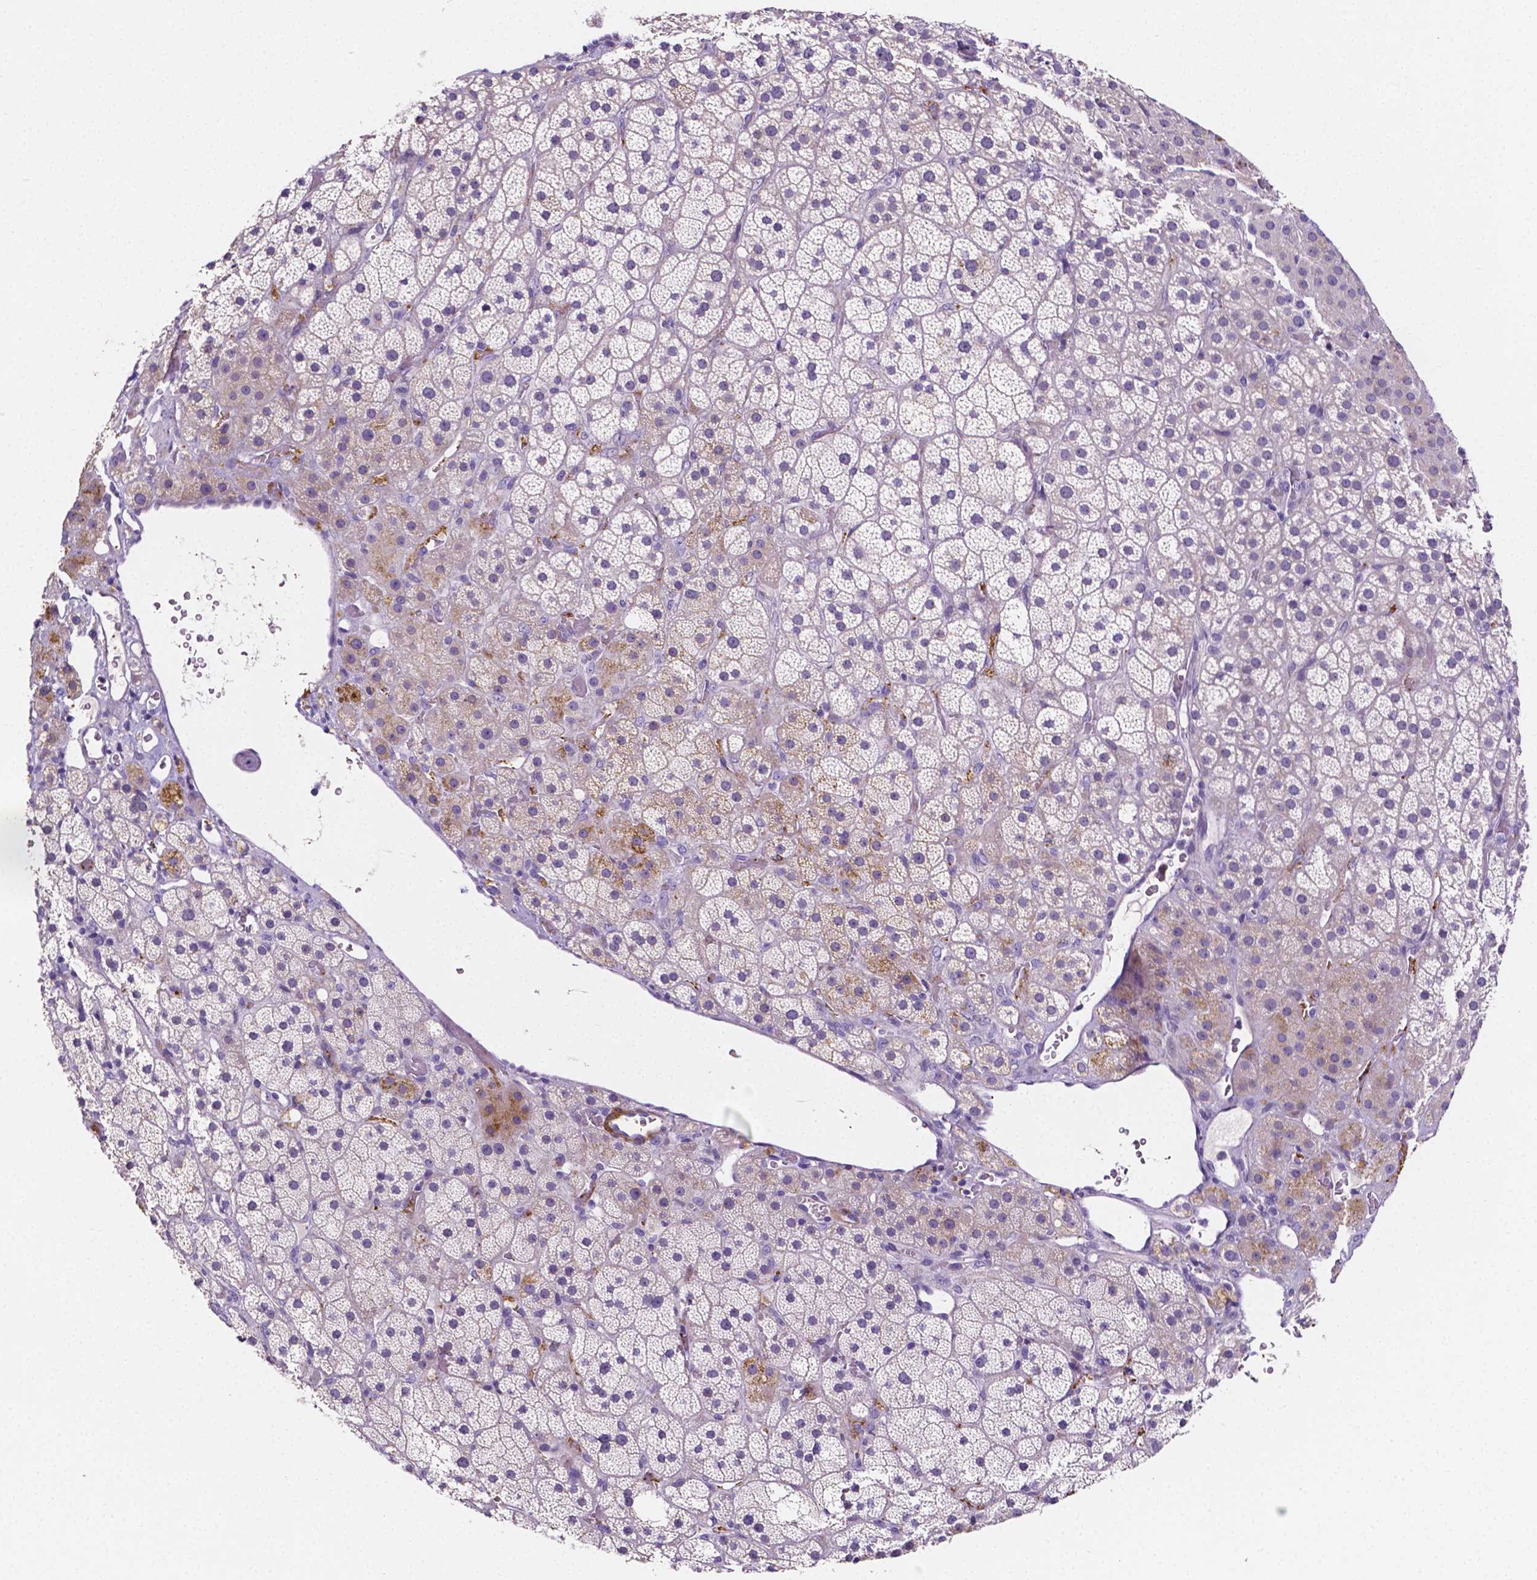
{"staining": {"intensity": "weak", "quantity": "<25%", "location": "cytoplasmic/membranous"}, "tissue": "adrenal gland", "cell_type": "Glandular cells", "image_type": "normal", "snomed": [{"axis": "morphology", "description": "Normal tissue, NOS"}, {"axis": "topography", "description": "Adrenal gland"}], "caption": "The image reveals no significant positivity in glandular cells of adrenal gland. The staining was performed using DAB to visualize the protein expression in brown, while the nuclei were stained in blue with hematoxylin (Magnification: 20x).", "gene": "NRGN", "patient": {"sex": "male", "age": 57}}